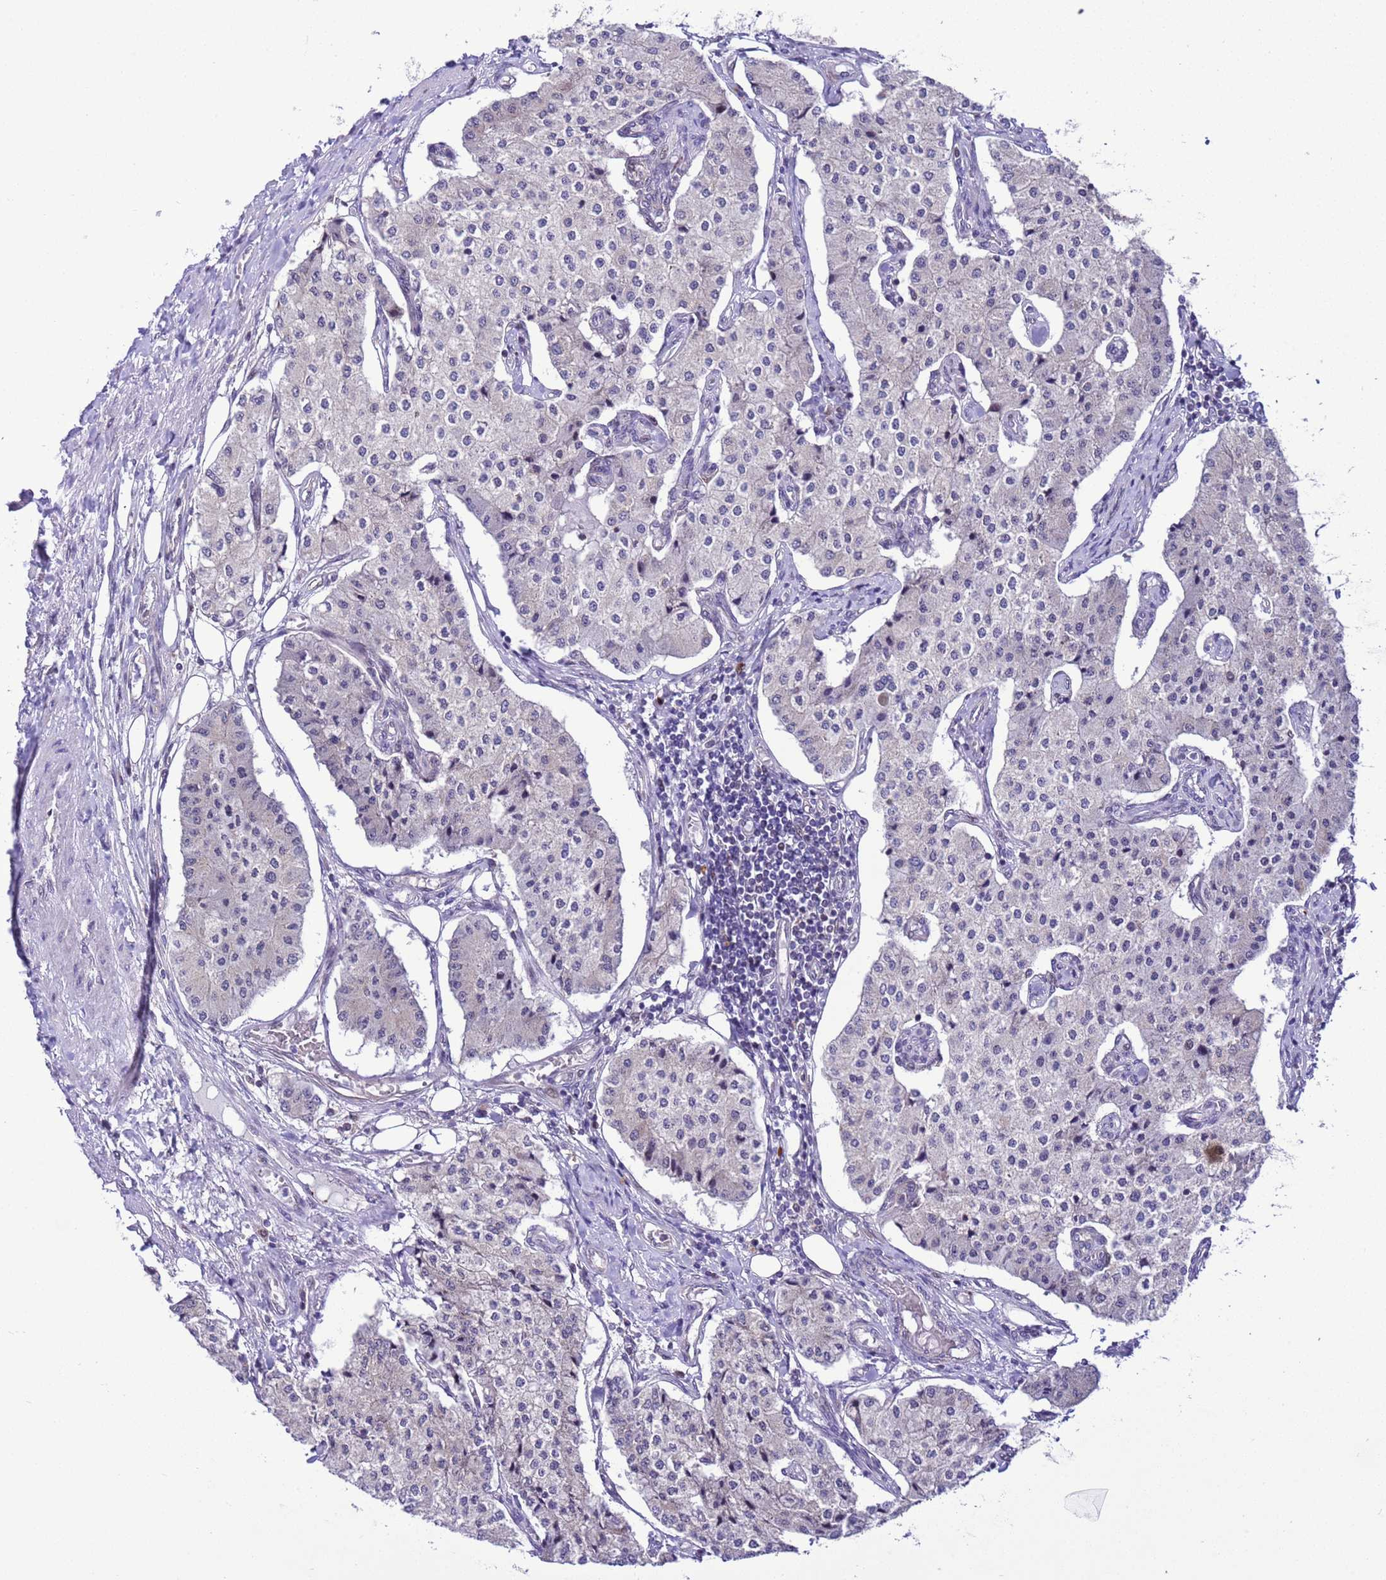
{"staining": {"intensity": "negative", "quantity": "none", "location": "none"}, "tissue": "carcinoid", "cell_type": "Tumor cells", "image_type": "cancer", "snomed": [{"axis": "morphology", "description": "Carcinoid, malignant, NOS"}, {"axis": "topography", "description": "Colon"}], "caption": "Carcinoid stained for a protein using immunohistochemistry displays no staining tumor cells.", "gene": "RASD1", "patient": {"sex": "female", "age": 52}}